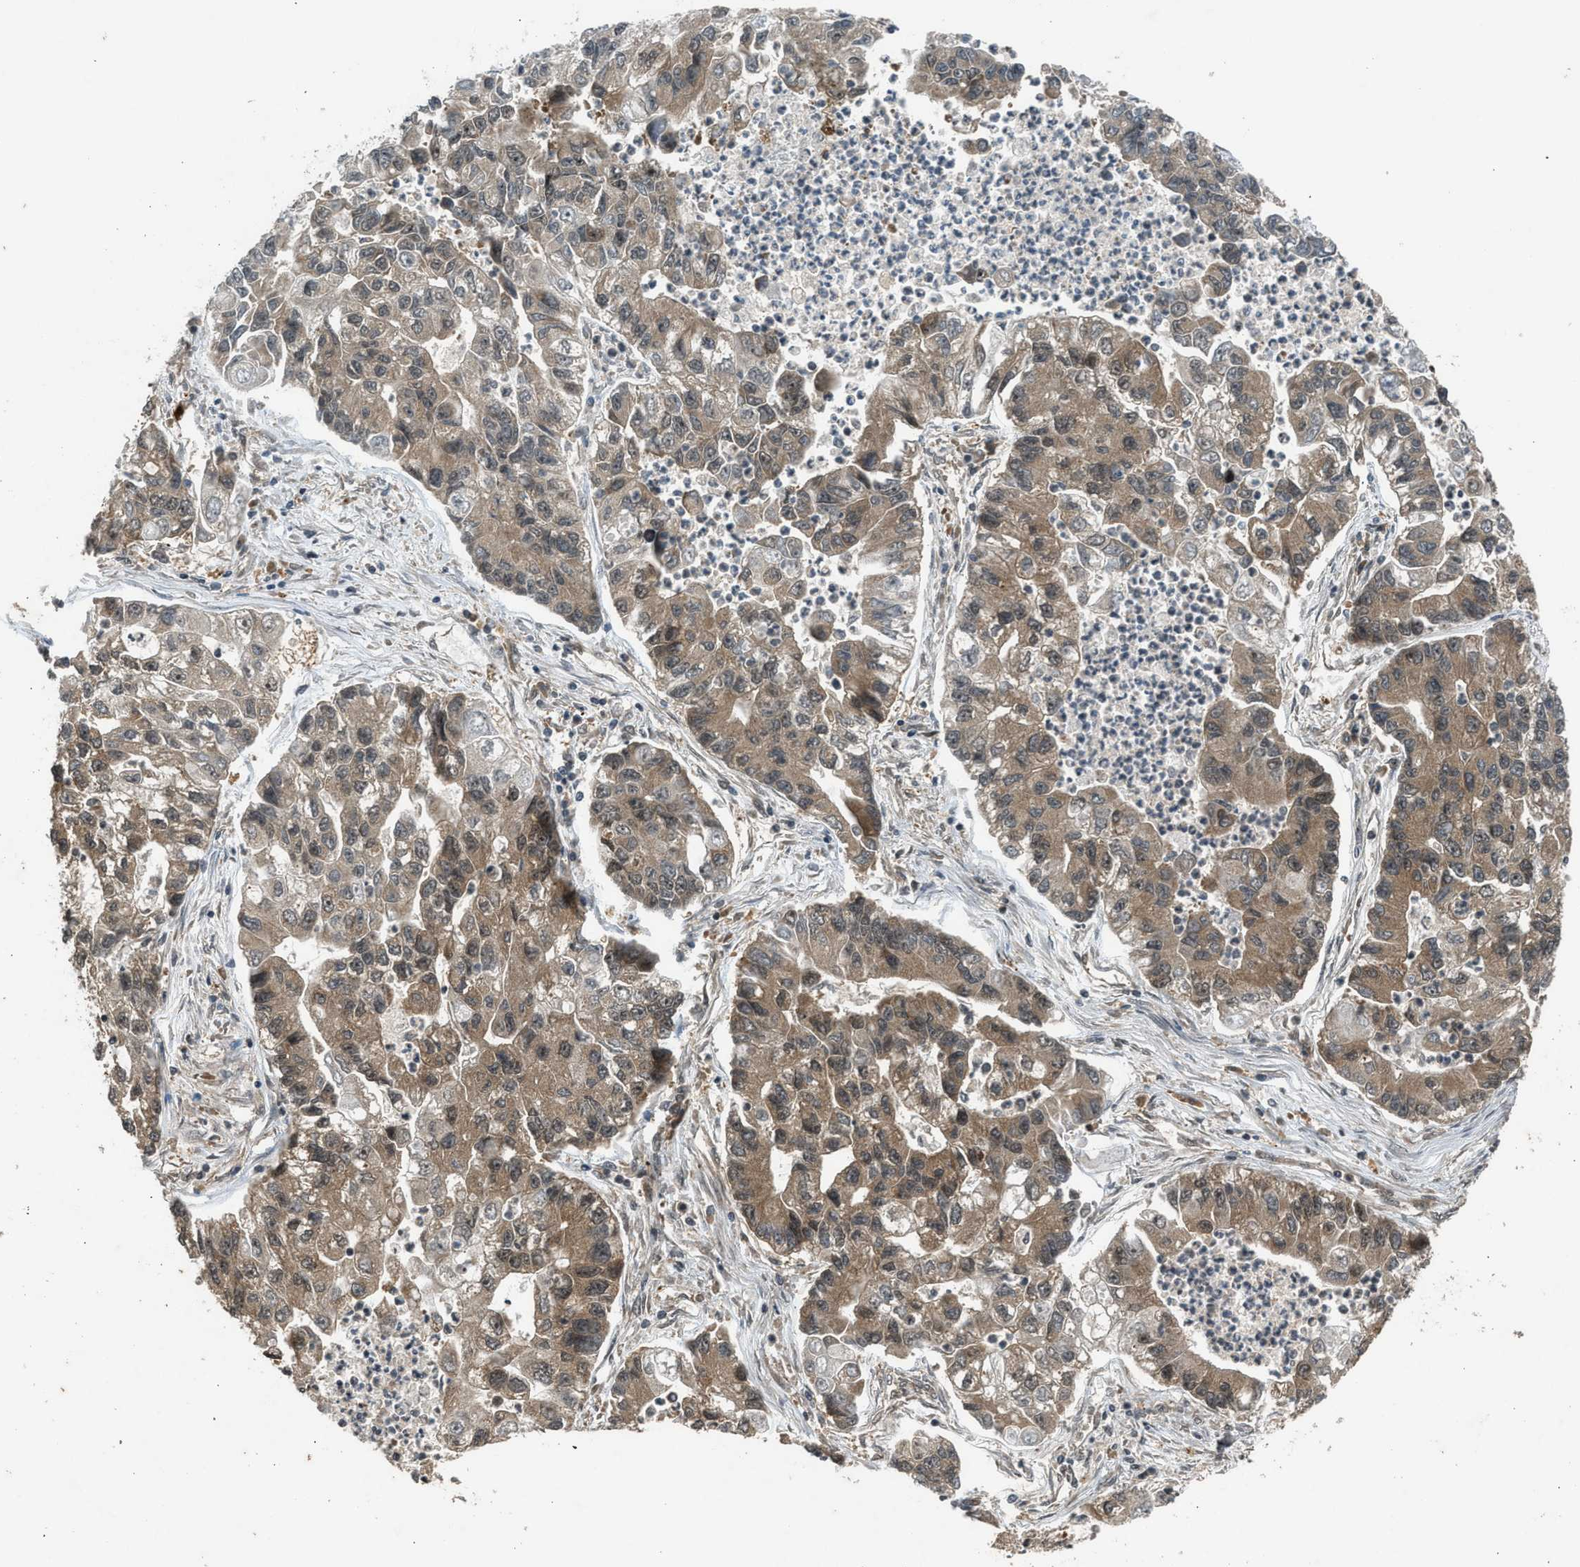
{"staining": {"intensity": "moderate", "quantity": "25%-75%", "location": "cytoplasmic/membranous"}, "tissue": "lung cancer", "cell_type": "Tumor cells", "image_type": "cancer", "snomed": [{"axis": "morphology", "description": "Adenocarcinoma, NOS"}, {"axis": "topography", "description": "Lung"}], "caption": "Human lung adenocarcinoma stained for a protein (brown) displays moderate cytoplasmic/membranous positive positivity in about 25%-75% of tumor cells.", "gene": "TXNL1", "patient": {"sex": "female", "age": 51}}